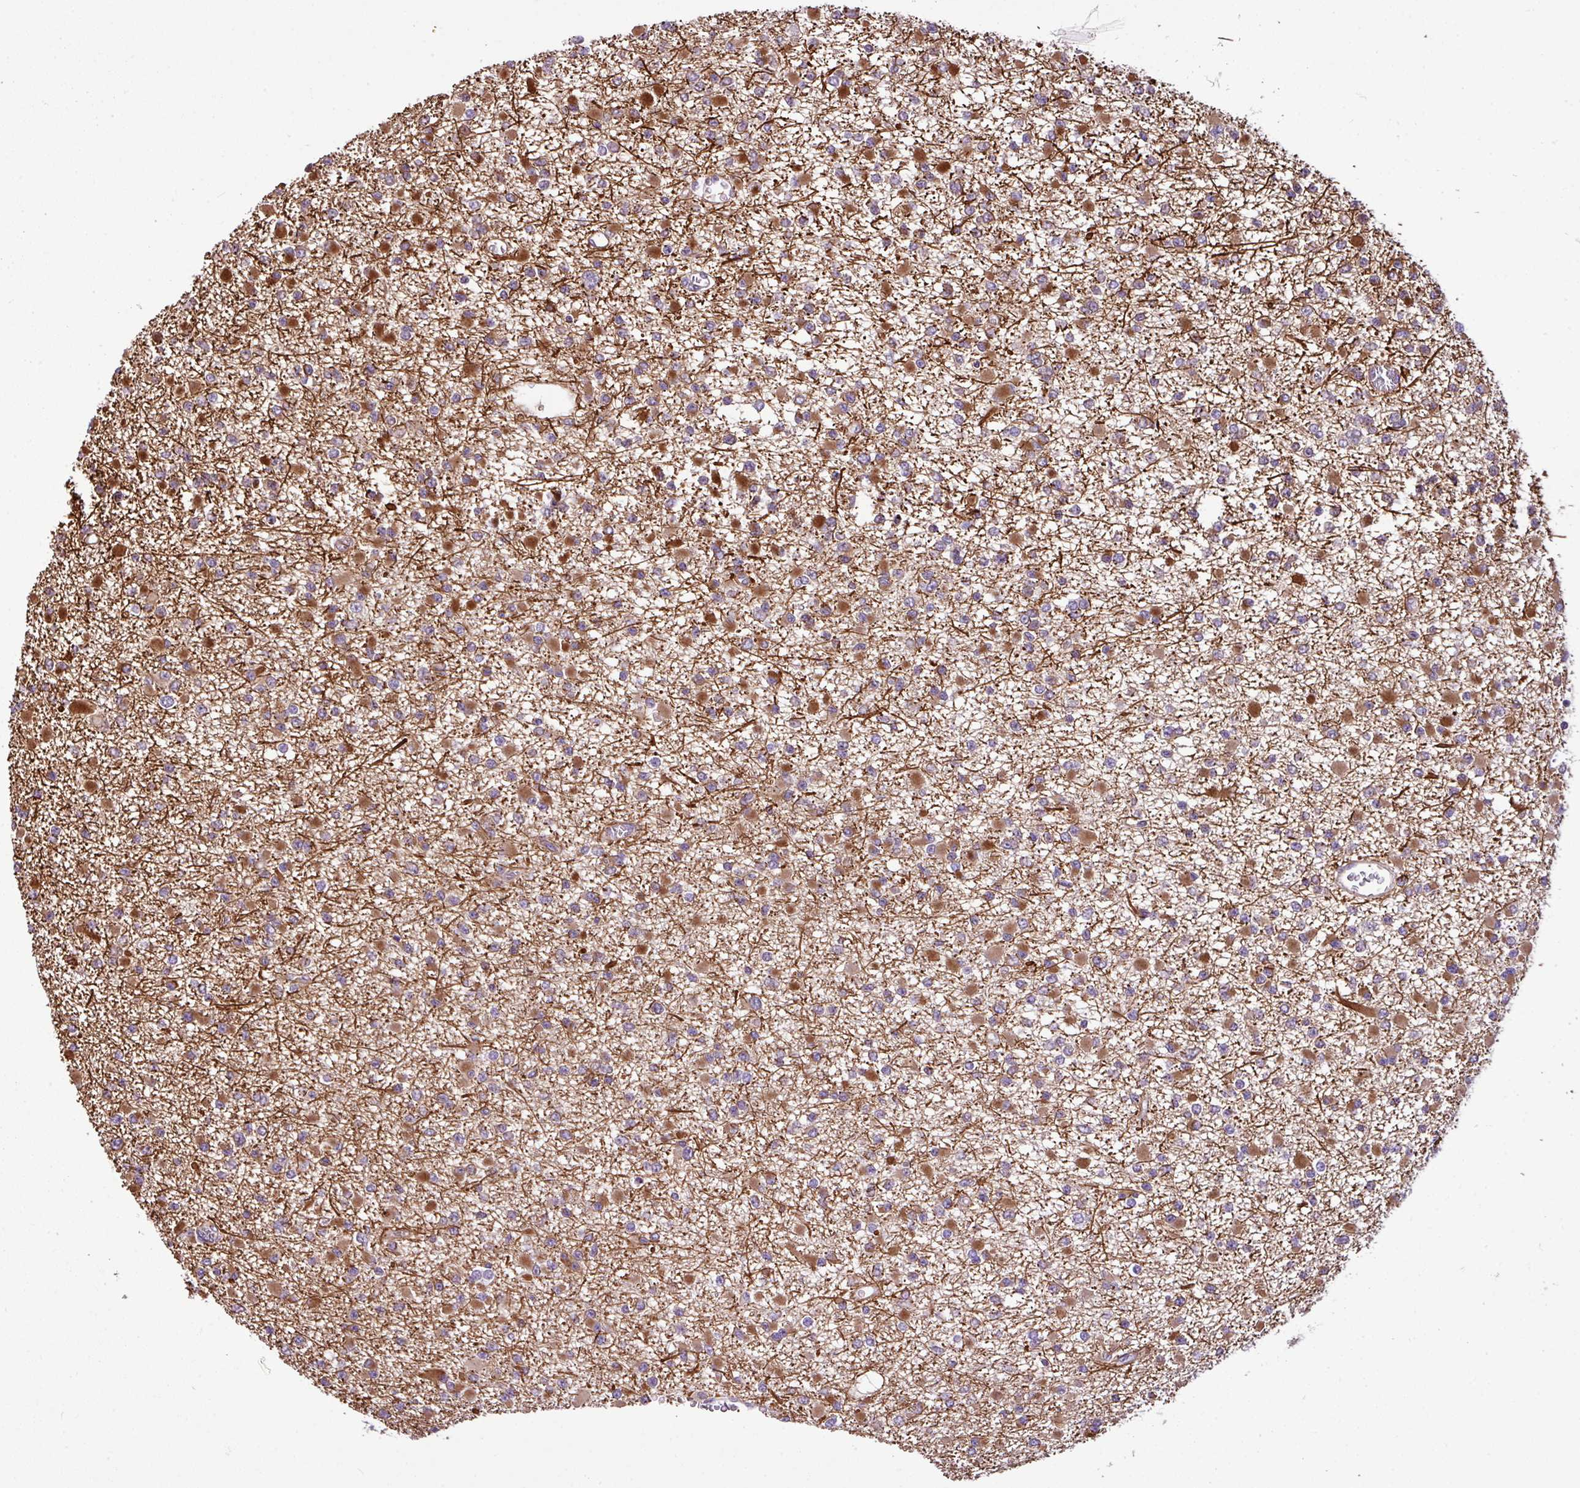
{"staining": {"intensity": "moderate", "quantity": "25%-75%", "location": "cytoplasmic/membranous"}, "tissue": "glioma", "cell_type": "Tumor cells", "image_type": "cancer", "snomed": [{"axis": "morphology", "description": "Glioma, malignant, Low grade"}, {"axis": "topography", "description": "Brain"}], "caption": "Moderate cytoplasmic/membranous staining is seen in approximately 25%-75% of tumor cells in glioma.", "gene": "DLGAP4", "patient": {"sex": "female", "age": 22}}